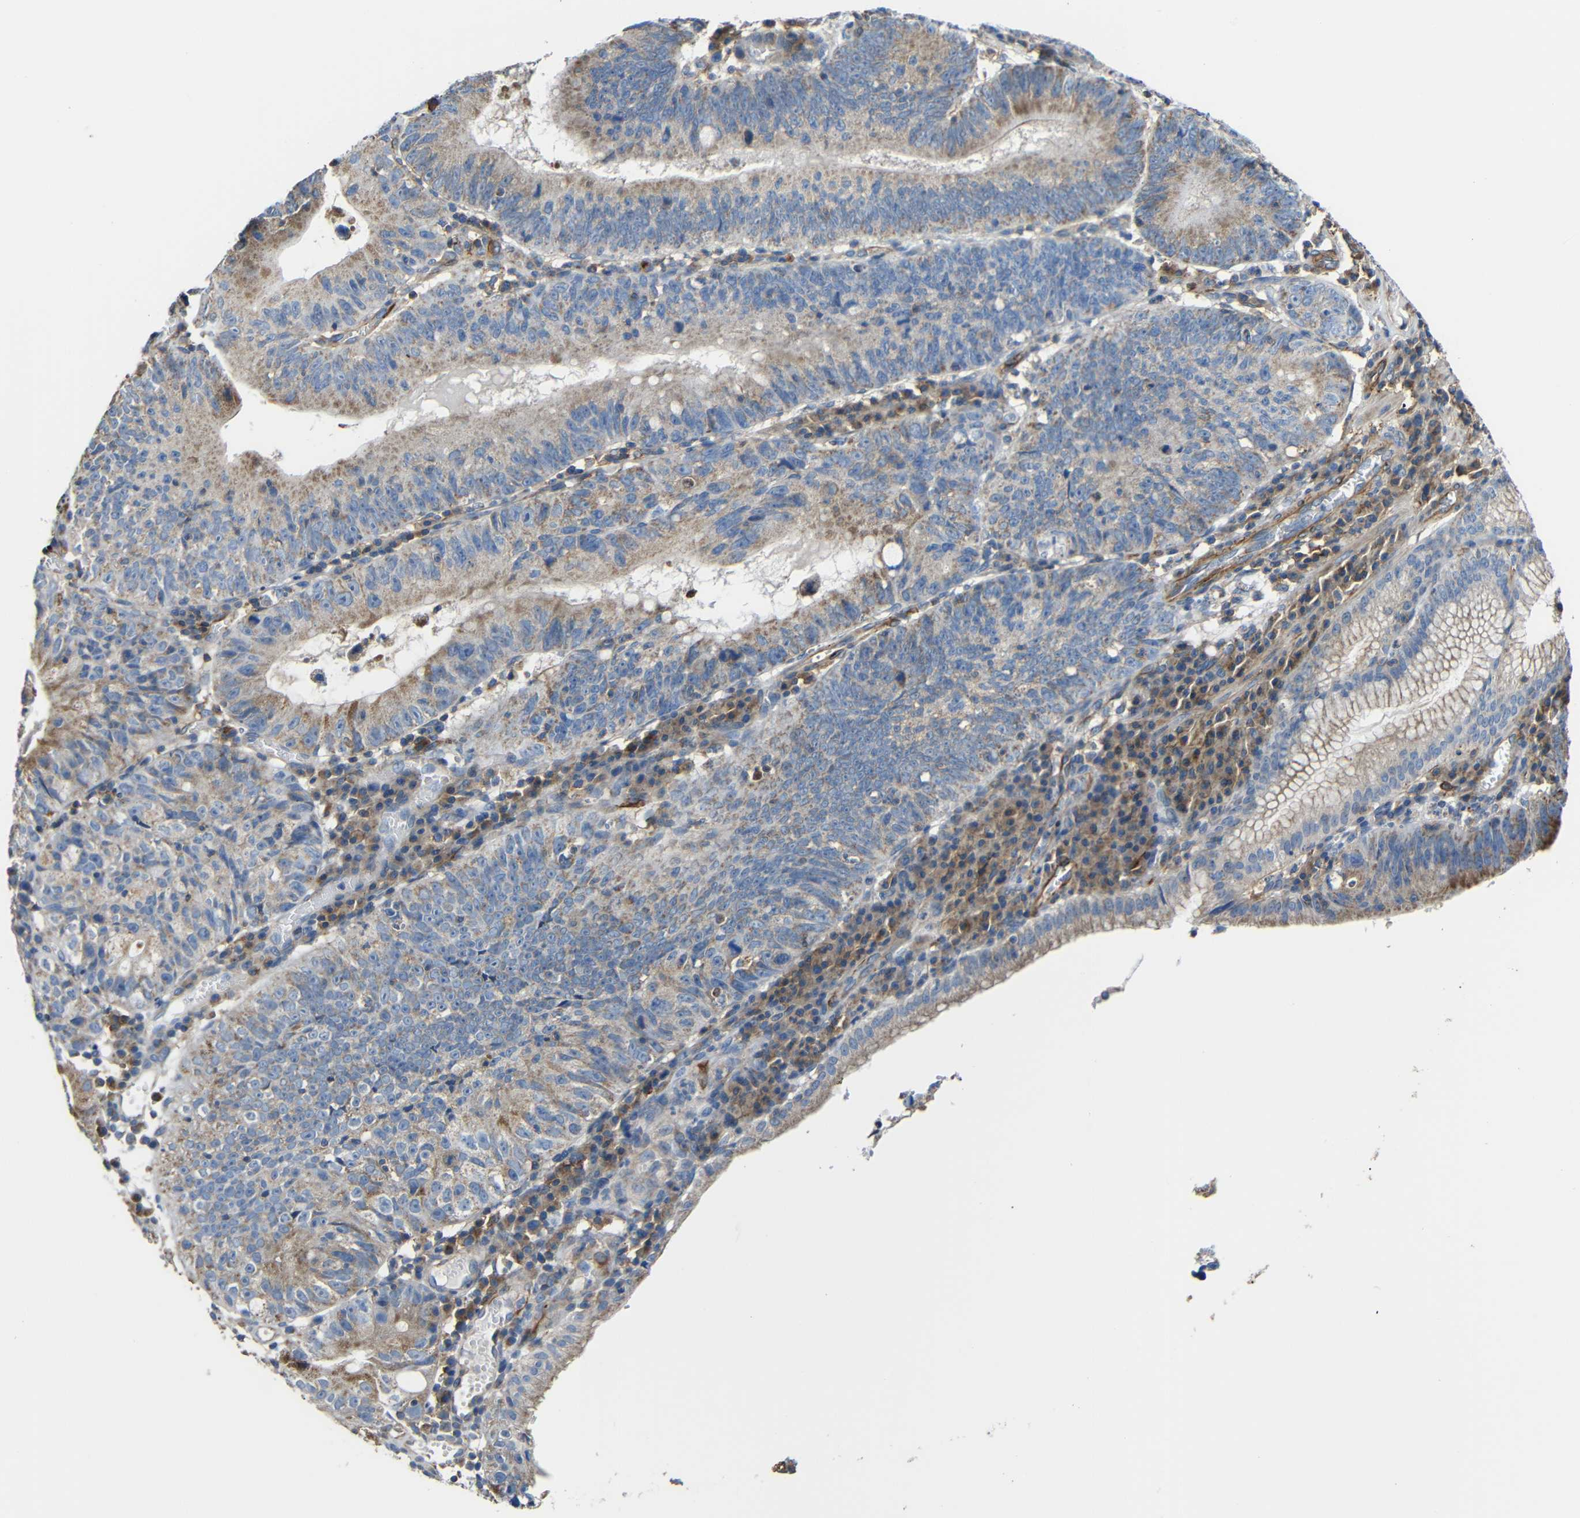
{"staining": {"intensity": "moderate", "quantity": ">75%", "location": "cytoplasmic/membranous"}, "tissue": "stomach cancer", "cell_type": "Tumor cells", "image_type": "cancer", "snomed": [{"axis": "morphology", "description": "Adenocarcinoma, NOS"}, {"axis": "topography", "description": "Stomach"}], "caption": "A high-resolution photomicrograph shows immunohistochemistry (IHC) staining of stomach cancer, which displays moderate cytoplasmic/membranous staining in approximately >75% of tumor cells.", "gene": "IGSF10", "patient": {"sex": "male", "age": 59}}